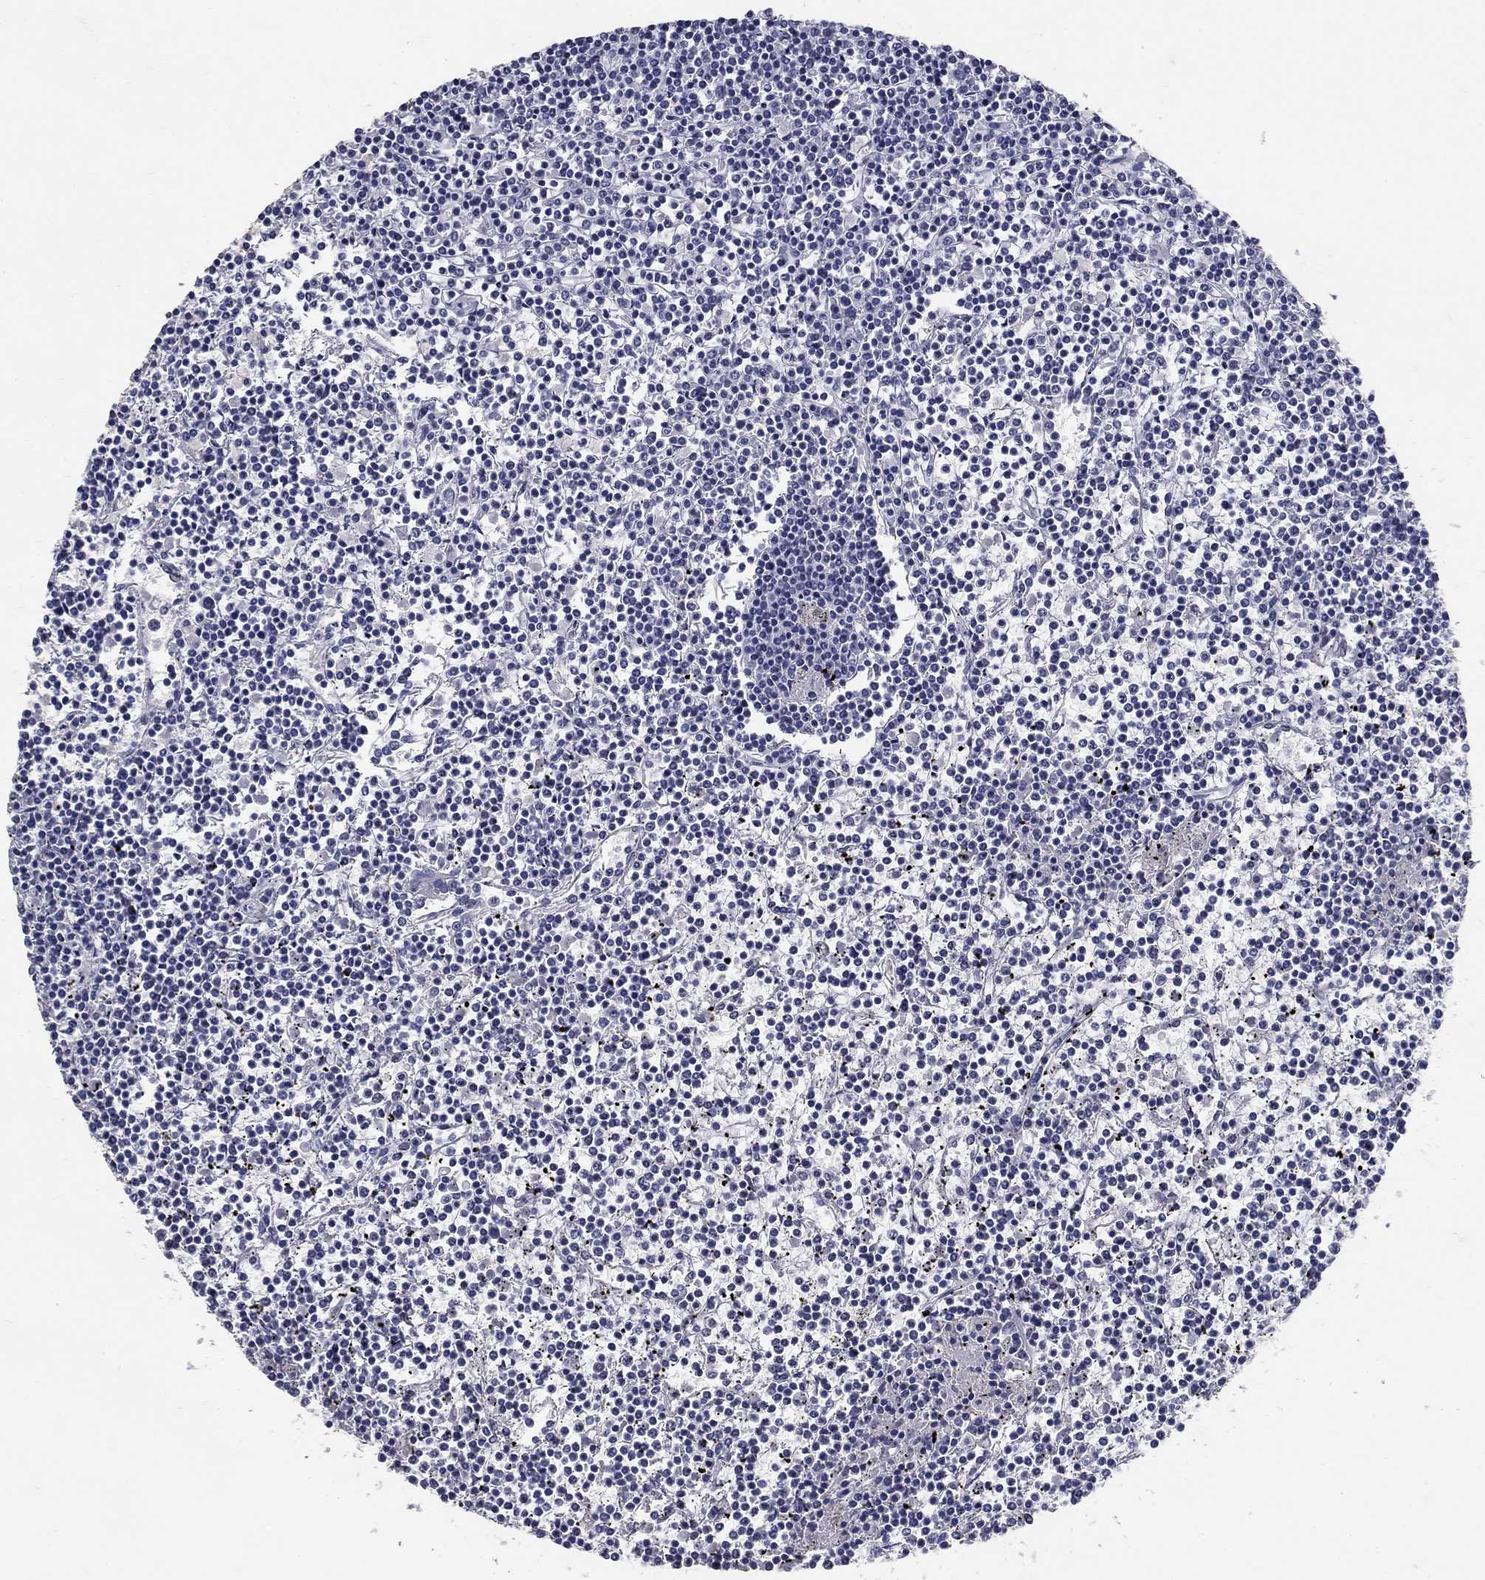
{"staining": {"intensity": "negative", "quantity": "none", "location": "none"}, "tissue": "lymphoma", "cell_type": "Tumor cells", "image_type": "cancer", "snomed": [{"axis": "morphology", "description": "Malignant lymphoma, non-Hodgkin's type, Low grade"}, {"axis": "topography", "description": "Spleen"}], "caption": "There is no significant staining in tumor cells of lymphoma. (Stains: DAB immunohistochemistry with hematoxylin counter stain, Microscopy: brightfield microscopy at high magnification).", "gene": "POMC", "patient": {"sex": "female", "age": 19}}